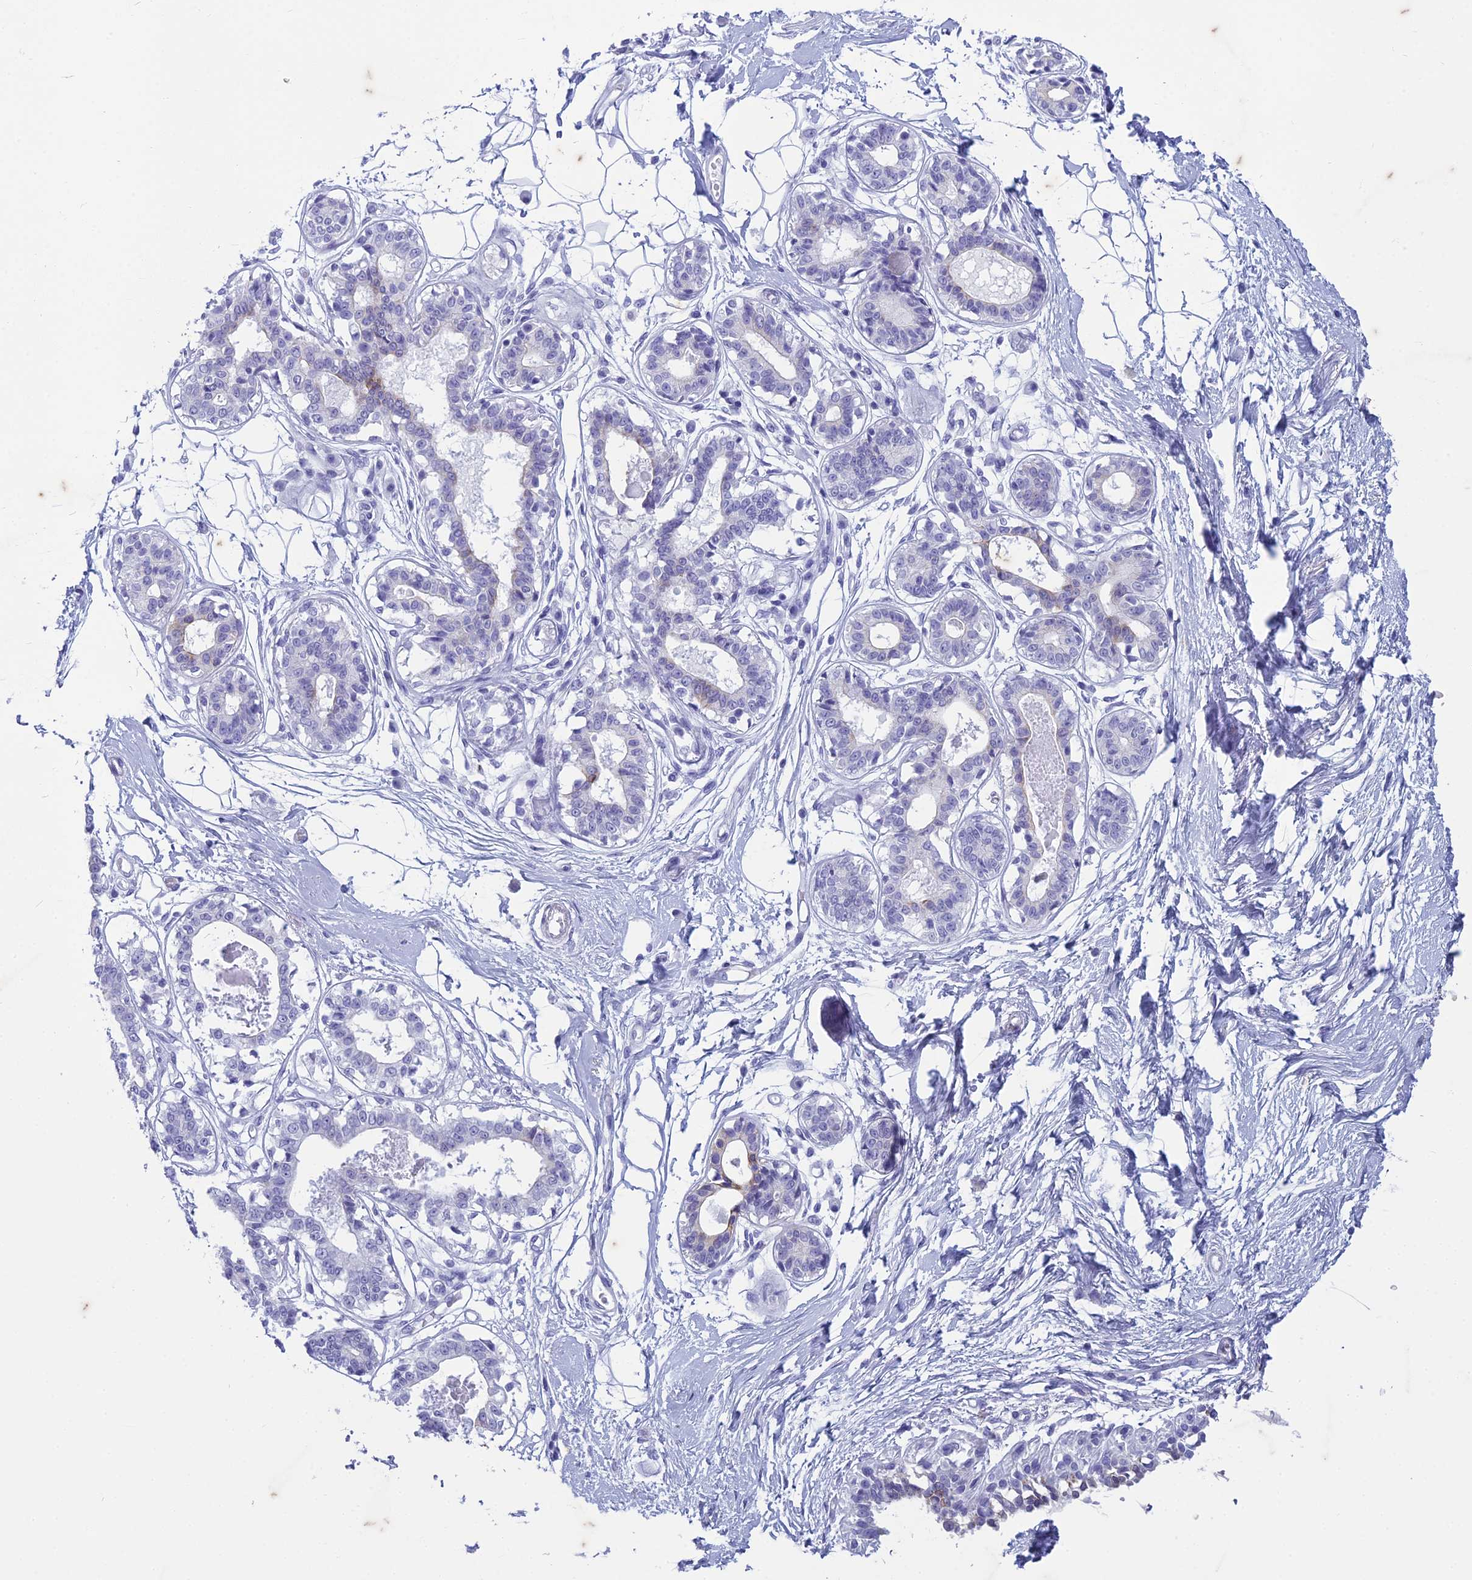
{"staining": {"intensity": "negative", "quantity": "none", "location": "none"}, "tissue": "breast", "cell_type": "Adipocytes", "image_type": "normal", "snomed": [{"axis": "morphology", "description": "Normal tissue, NOS"}, {"axis": "topography", "description": "Breast"}], "caption": "The photomicrograph displays no significant expression in adipocytes of breast.", "gene": "HMGB4", "patient": {"sex": "female", "age": 45}}